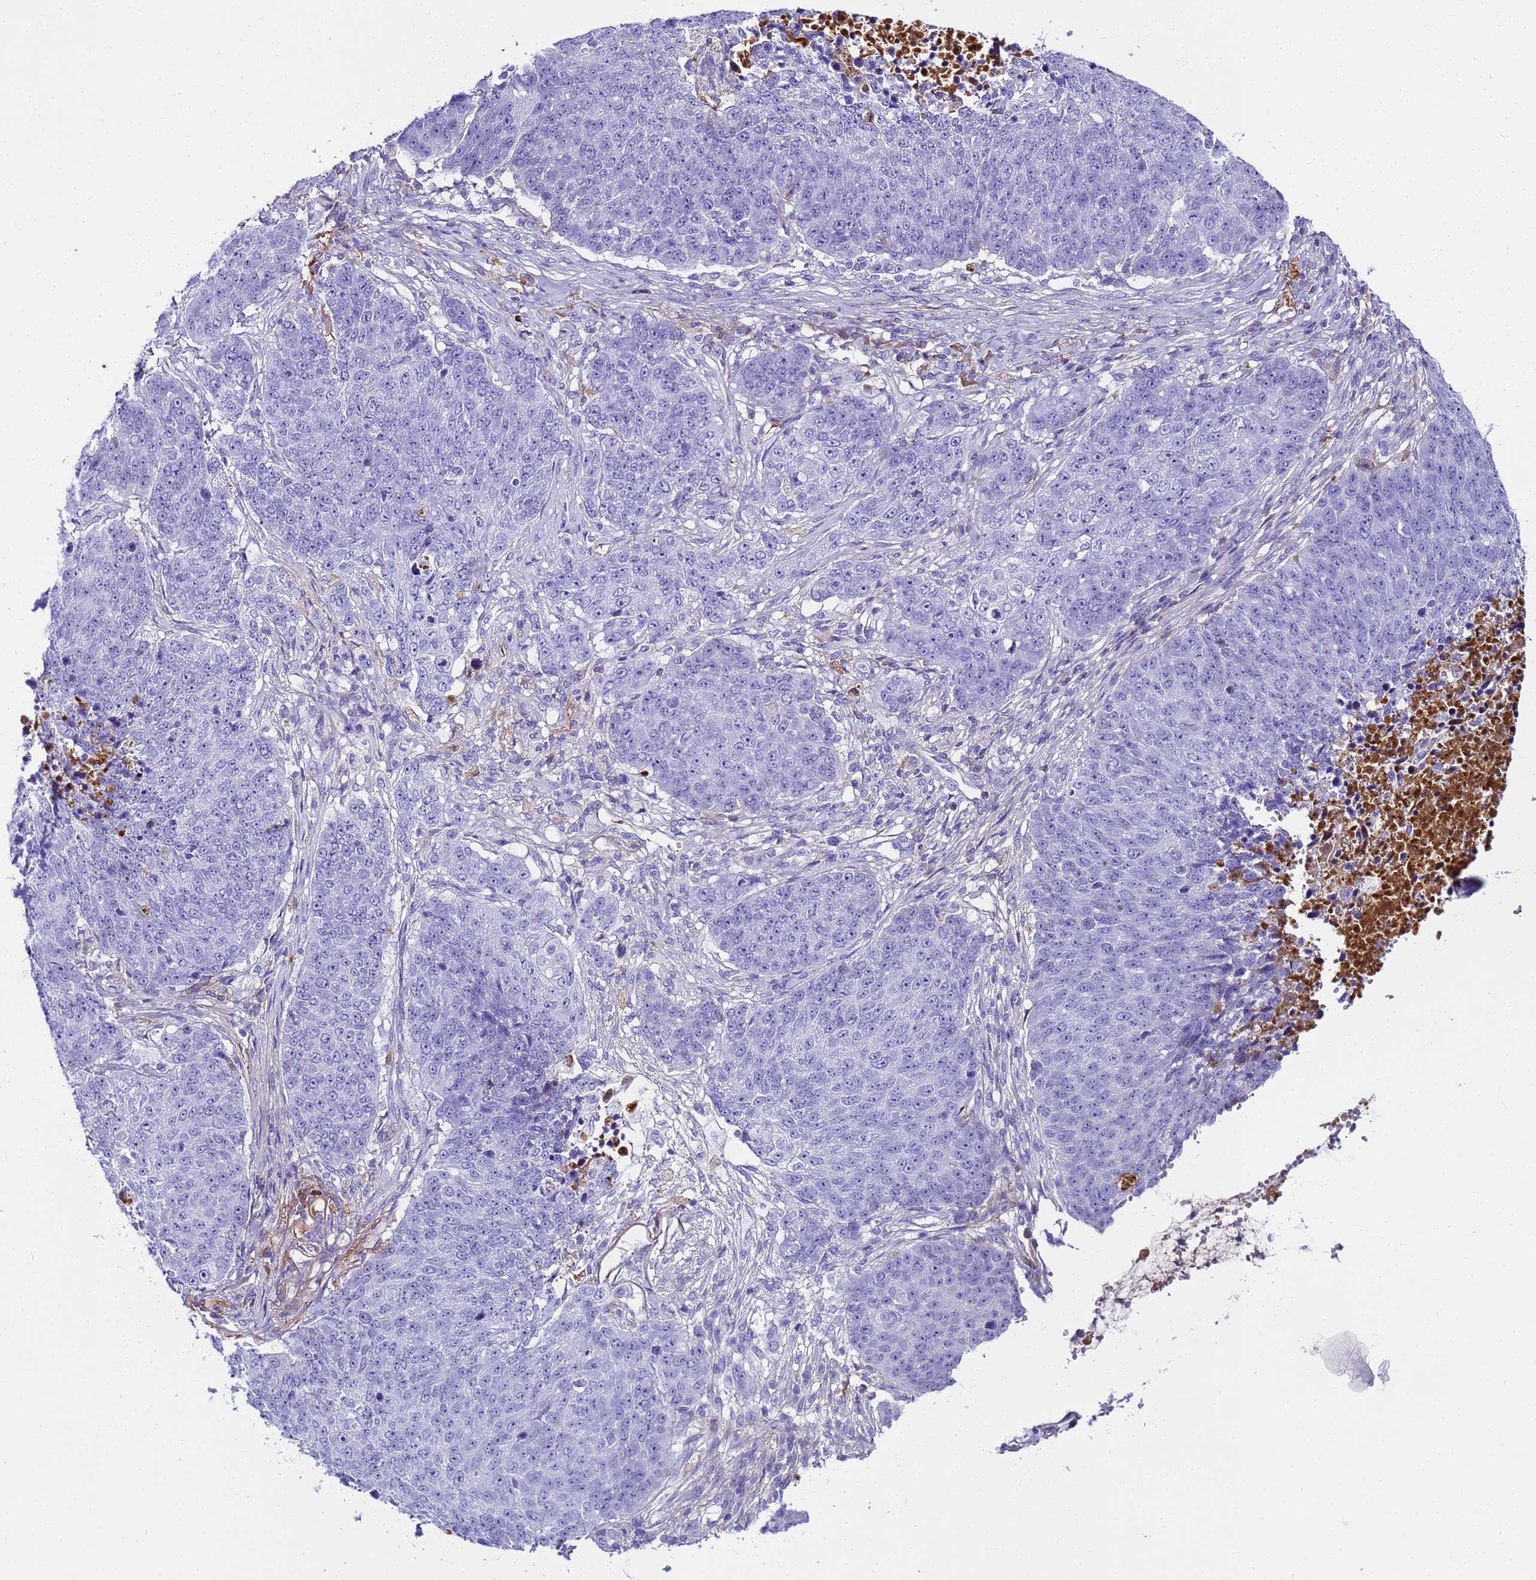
{"staining": {"intensity": "negative", "quantity": "none", "location": "none"}, "tissue": "lung cancer", "cell_type": "Tumor cells", "image_type": "cancer", "snomed": [{"axis": "morphology", "description": "Normal tissue, NOS"}, {"axis": "morphology", "description": "Squamous cell carcinoma, NOS"}, {"axis": "topography", "description": "Lymph node"}, {"axis": "topography", "description": "Lung"}], "caption": "Immunohistochemistry (IHC) of lung cancer reveals no positivity in tumor cells. (Brightfield microscopy of DAB IHC at high magnification).", "gene": "CFHR2", "patient": {"sex": "male", "age": 66}}